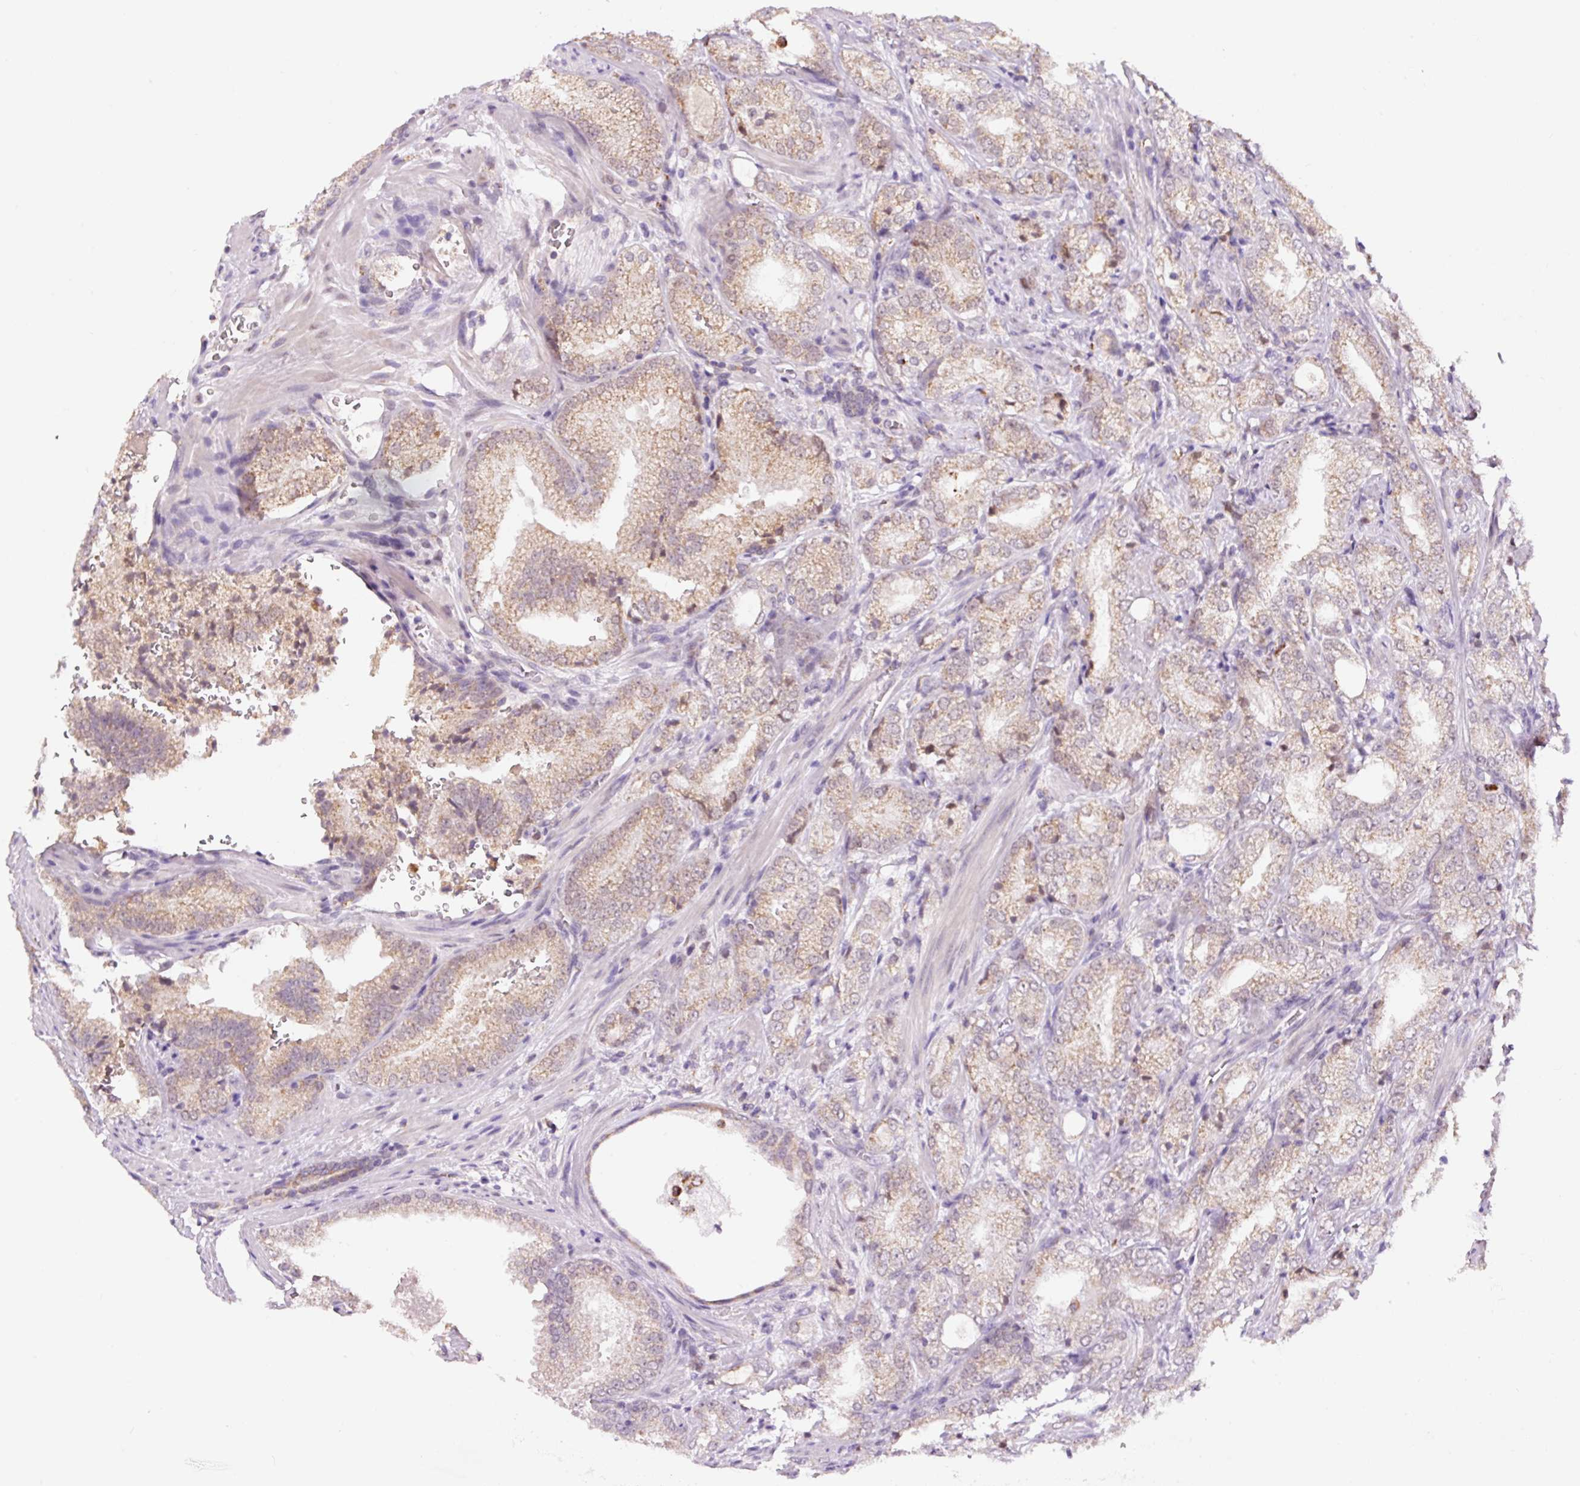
{"staining": {"intensity": "weak", "quantity": "25%-75%", "location": "cytoplasmic/membranous"}, "tissue": "prostate cancer", "cell_type": "Tumor cells", "image_type": "cancer", "snomed": [{"axis": "morphology", "description": "Adenocarcinoma, High grade"}, {"axis": "topography", "description": "Prostate"}], "caption": "Approximately 25%-75% of tumor cells in prostate high-grade adenocarcinoma display weak cytoplasmic/membranous protein expression as visualized by brown immunohistochemical staining.", "gene": "PCK2", "patient": {"sex": "male", "age": 63}}